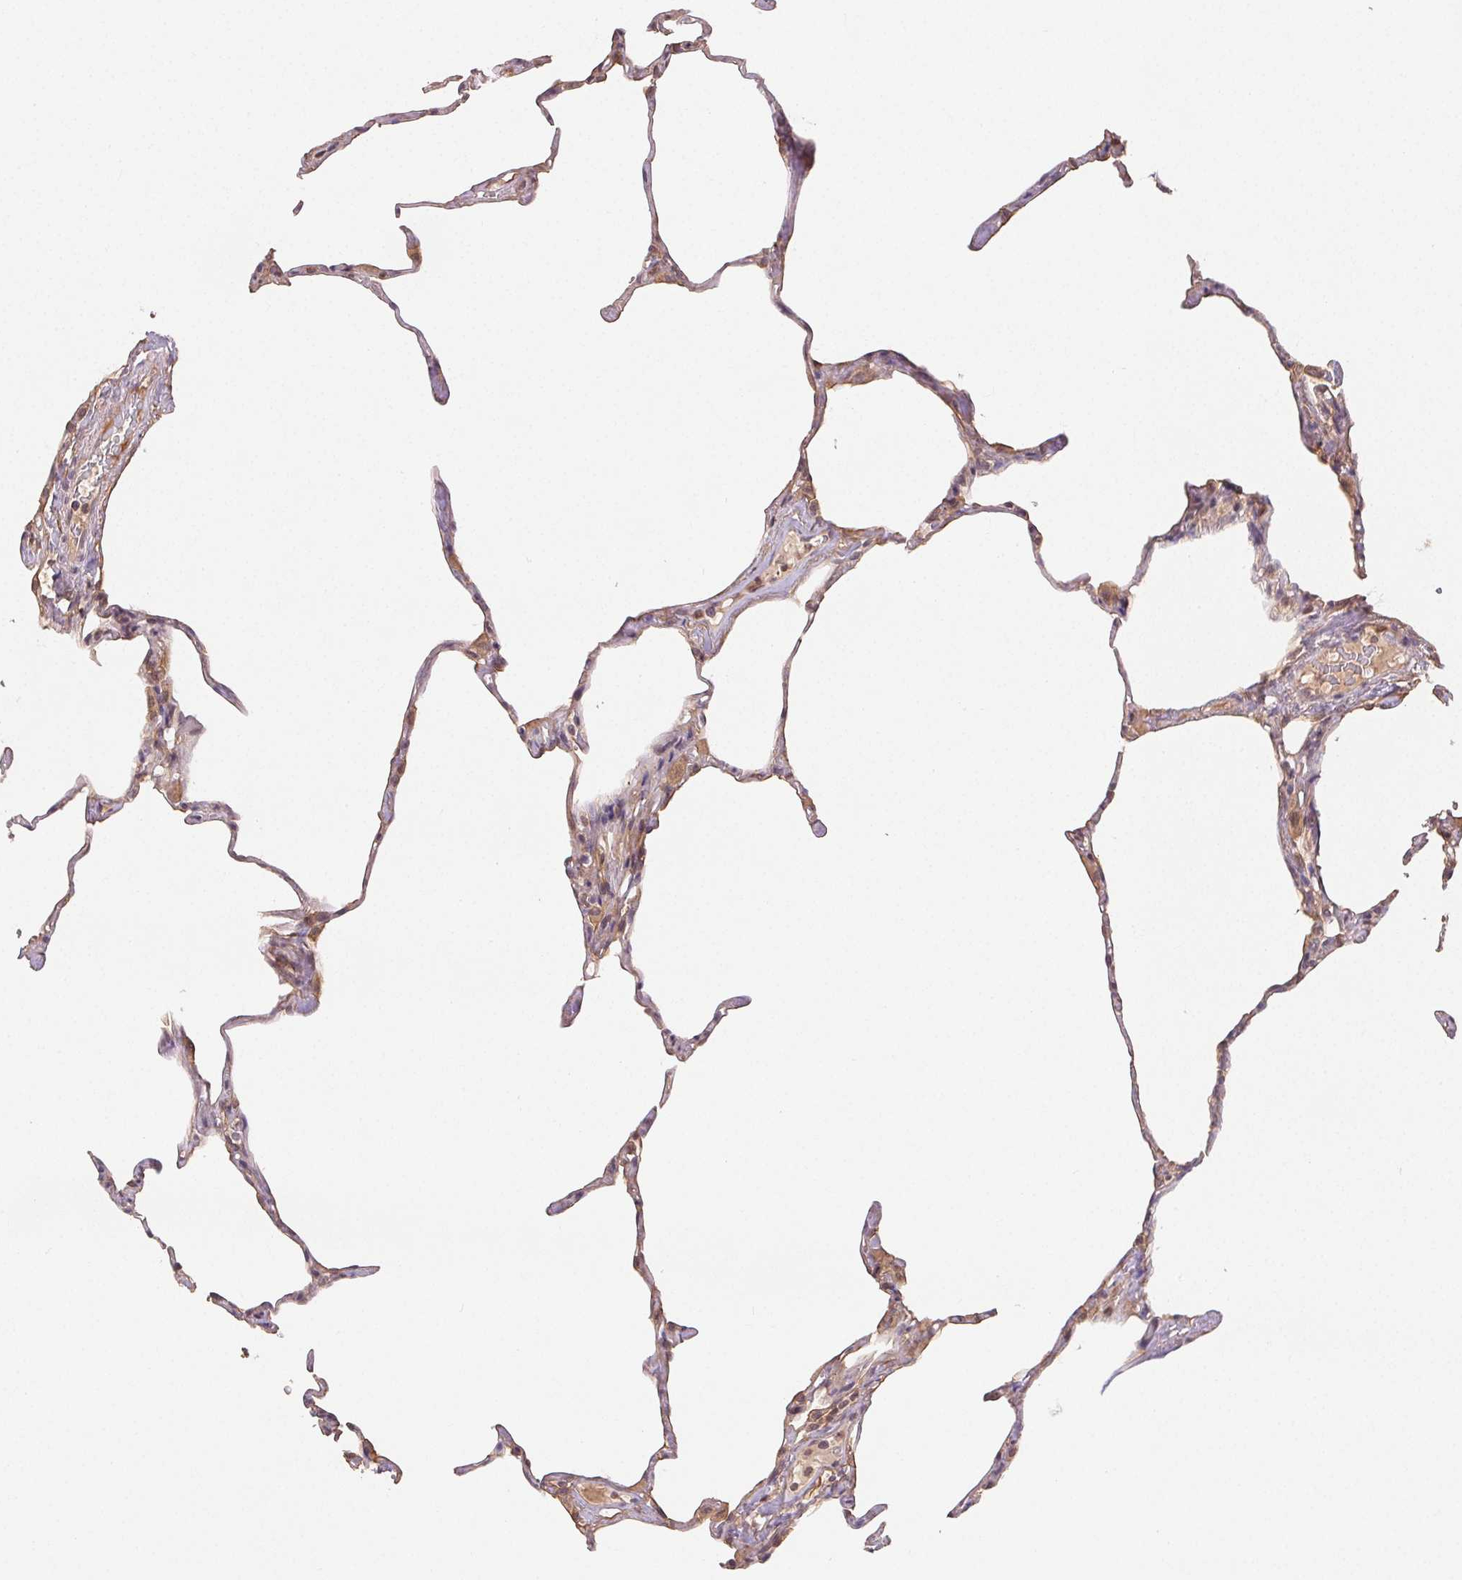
{"staining": {"intensity": "weak", "quantity": "25%-75%", "location": "cytoplasmic/membranous"}, "tissue": "lung", "cell_type": "Alveolar cells", "image_type": "normal", "snomed": [{"axis": "morphology", "description": "Normal tissue, NOS"}, {"axis": "topography", "description": "Lung"}], "caption": "IHC photomicrograph of unremarkable lung stained for a protein (brown), which shows low levels of weak cytoplasmic/membranous positivity in approximately 25%-75% of alveolar cells.", "gene": "MAPKAPK2", "patient": {"sex": "male", "age": 65}}